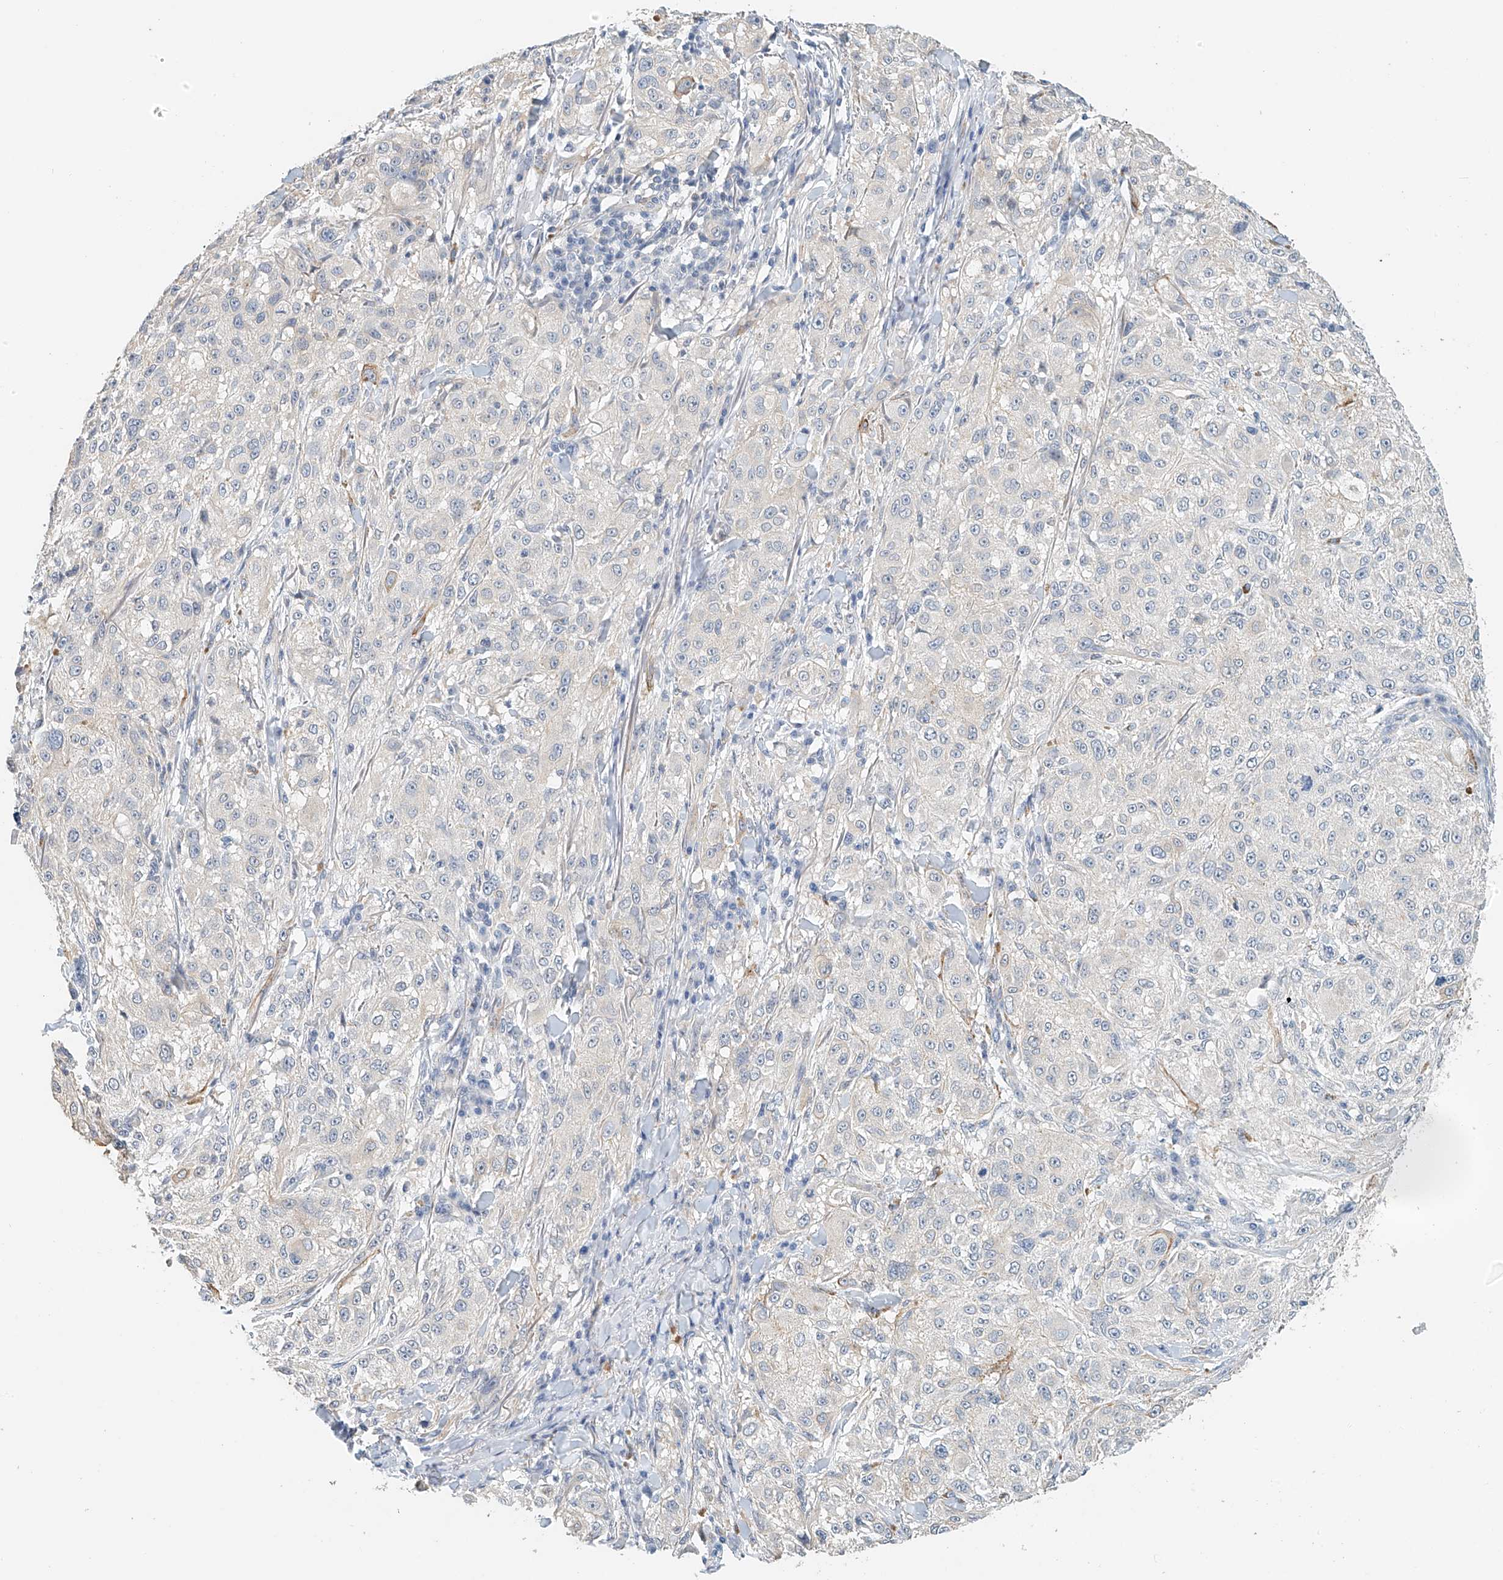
{"staining": {"intensity": "negative", "quantity": "none", "location": "none"}, "tissue": "melanoma", "cell_type": "Tumor cells", "image_type": "cancer", "snomed": [{"axis": "morphology", "description": "Necrosis, NOS"}, {"axis": "morphology", "description": "Malignant melanoma, NOS"}, {"axis": "topography", "description": "Skin"}], "caption": "Melanoma was stained to show a protein in brown. There is no significant positivity in tumor cells.", "gene": "RCAN3", "patient": {"sex": "female", "age": 87}}